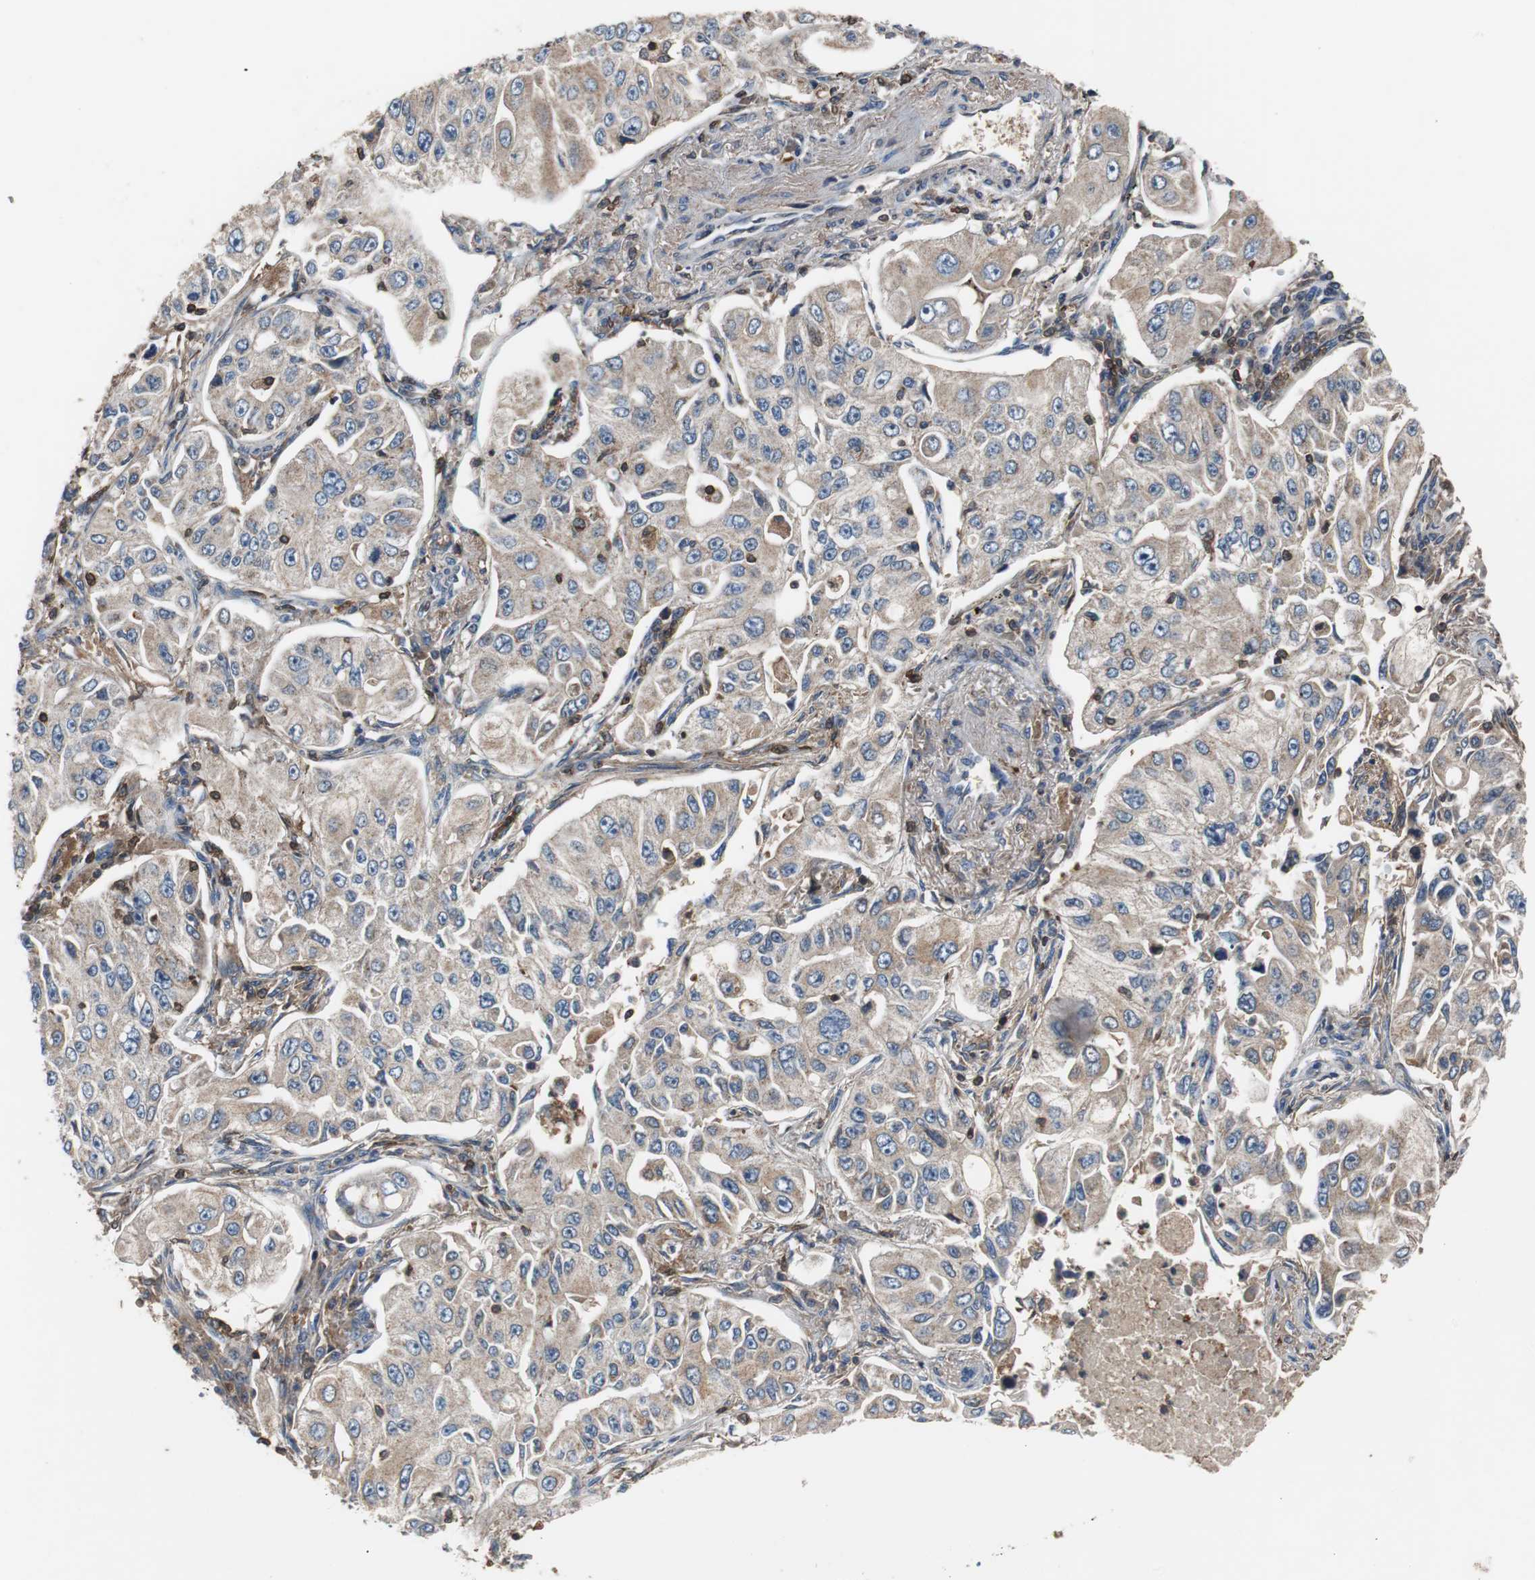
{"staining": {"intensity": "weak", "quantity": ">75%", "location": "cytoplasmic/membranous"}, "tissue": "lung cancer", "cell_type": "Tumor cells", "image_type": "cancer", "snomed": [{"axis": "morphology", "description": "Adenocarcinoma, NOS"}, {"axis": "topography", "description": "Lung"}], "caption": "This is a micrograph of immunohistochemistry staining of lung cancer, which shows weak expression in the cytoplasmic/membranous of tumor cells.", "gene": "CALB2", "patient": {"sex": "male", "age": 84}}